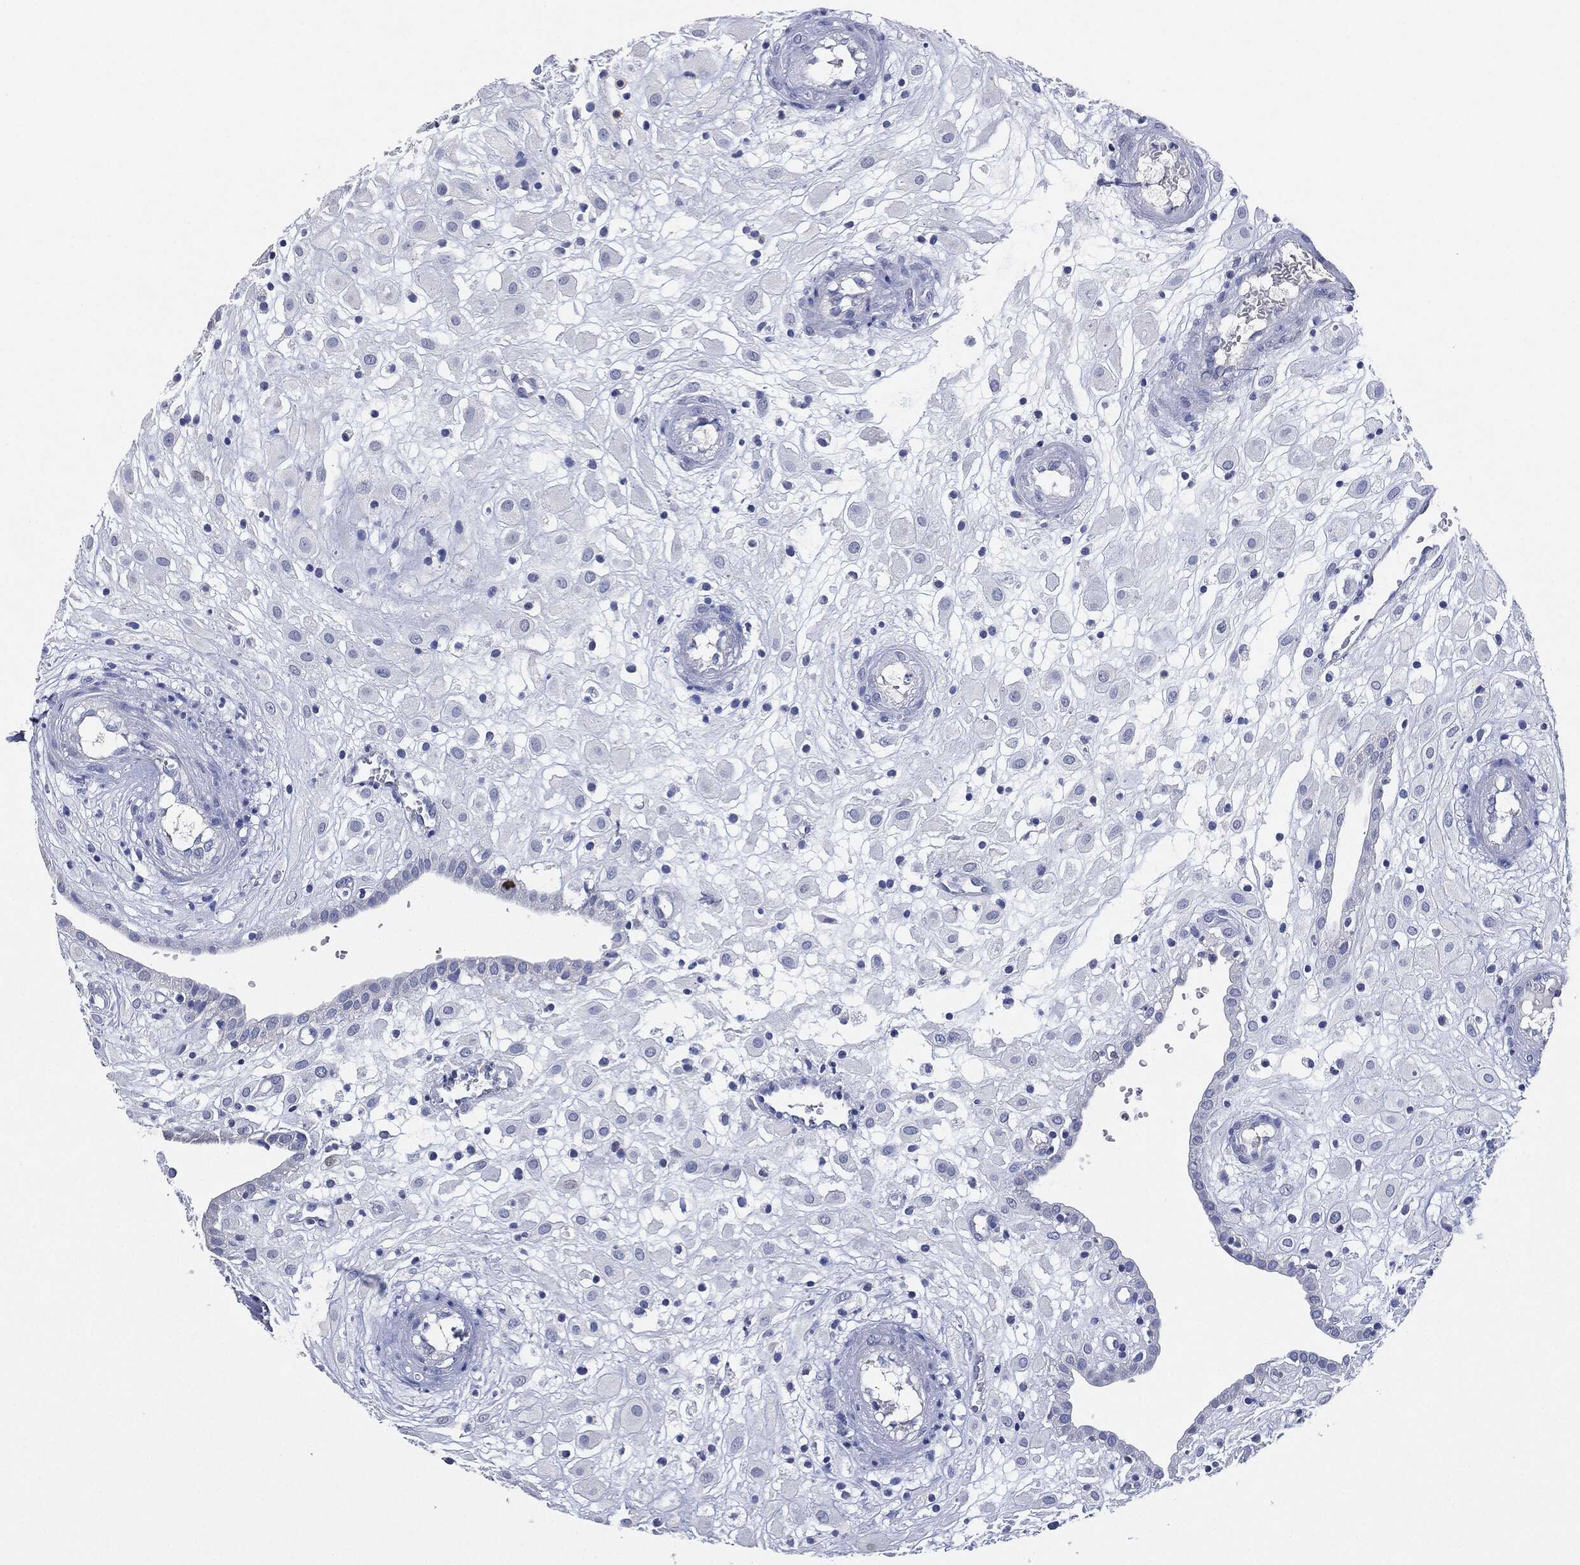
{"staining": {"intensity": "negative", "quantity": "none", "location": "none"}, "tissue": "placenta", "cell_type": "Decidual cells", "image_type": "normal", "snomed": [{"axis": "morphology", "description": "Normal tissue, NOS"}, {"axis": "topography", "description": "Placenta"}], "caption": "Human placenta stained for a protein using immunohistochemistry exhibits no positivity in decidual cells.", "gene": "NTRK1", "patient": {"sex": "female", "age": 24}}